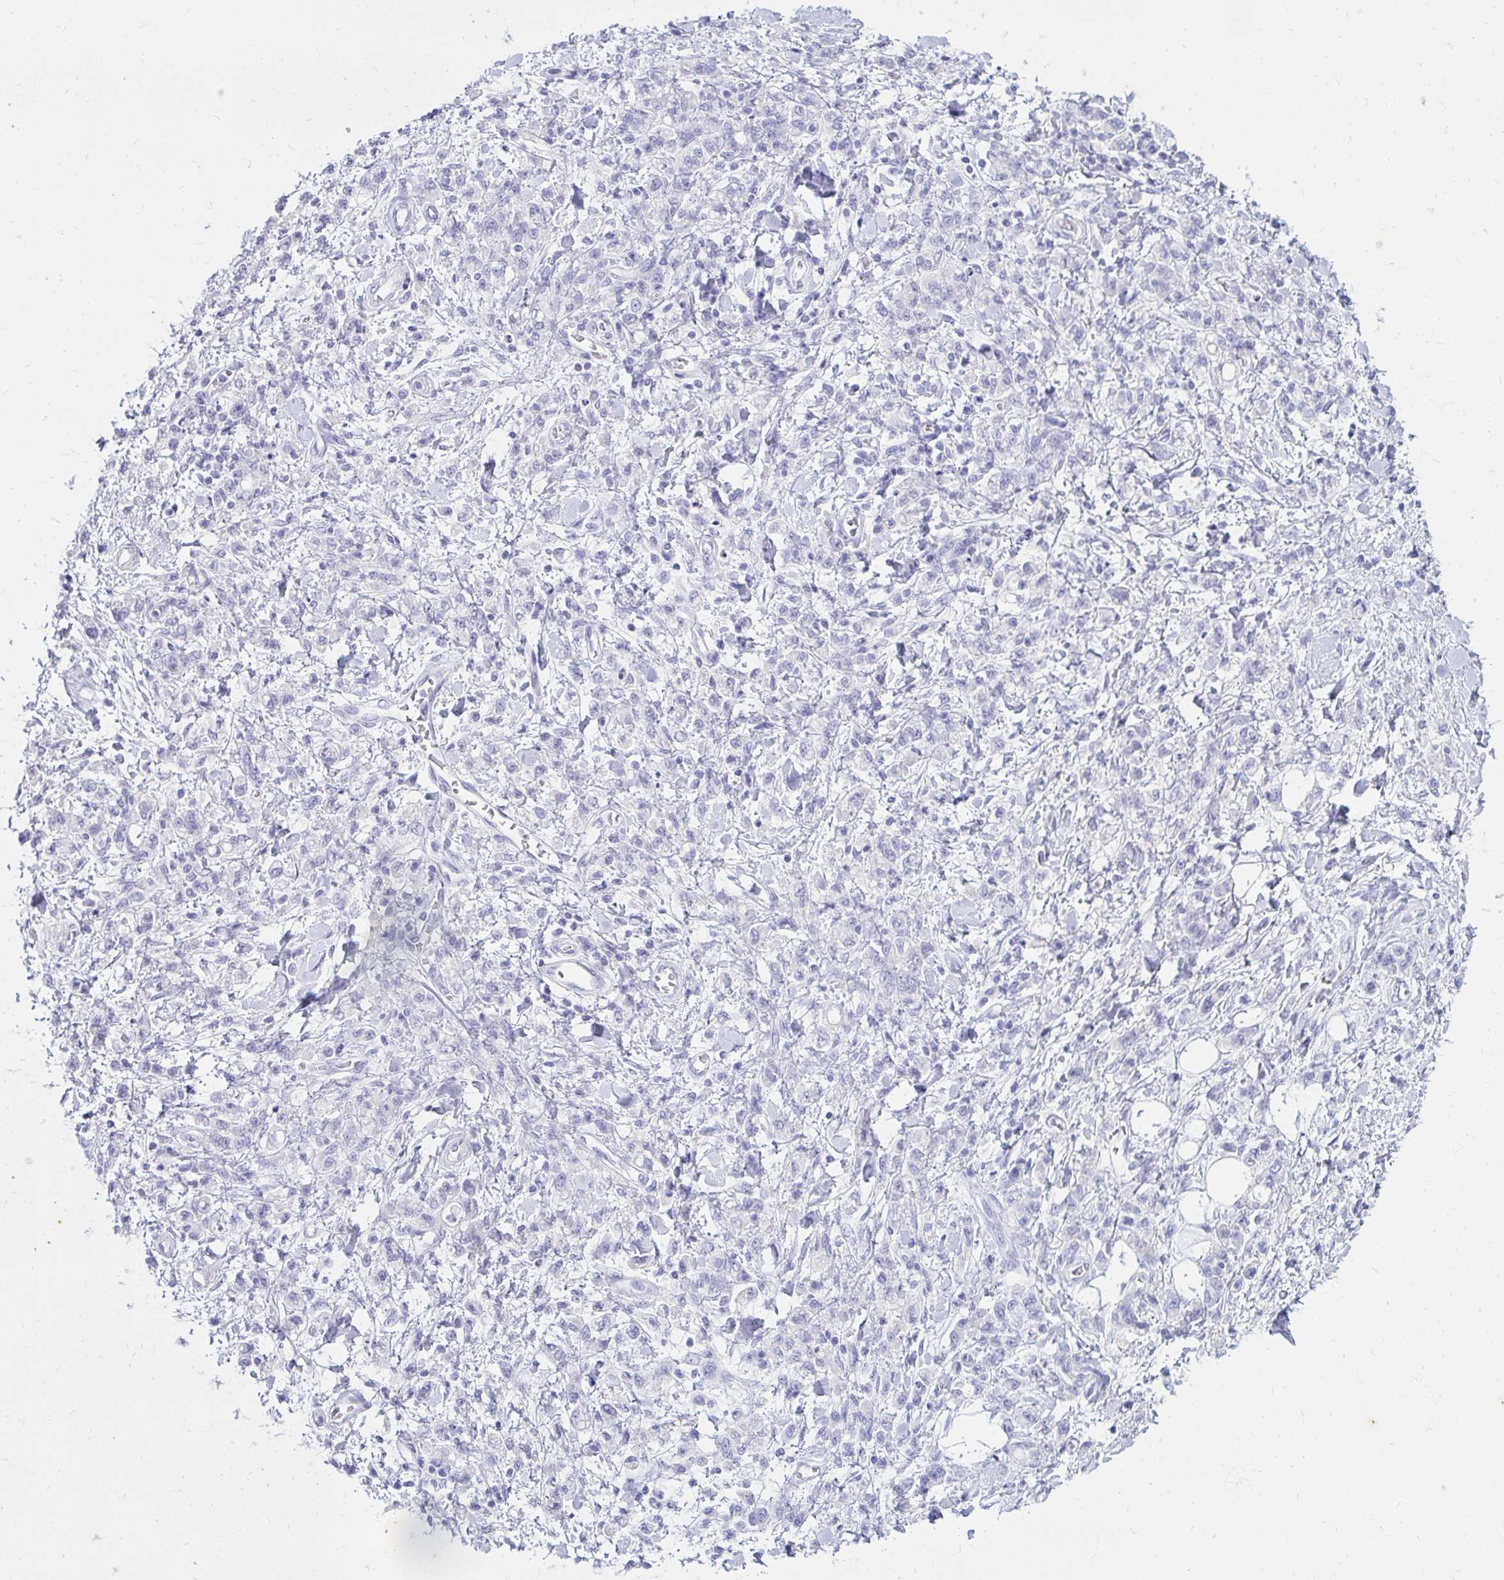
{"staining": {"intensity": "negative", "quantity": "none", "location": "none"}, "tissue": "stomach cancer", "cell_type": "Tumor cells", "image_type": "cancer", "snomed": [{"axis": "morphology", "description": "Adenocarcinoma, NOS"}, {"axis": "topography", "description": "Stomach"}], "caption": "Stomach adenocarcinoma was stained to show a protein in brown. There is no significant positivity in tumor cells.", "gene": "NANOGNB", "patient": {"sex": "male", "age": 77}}